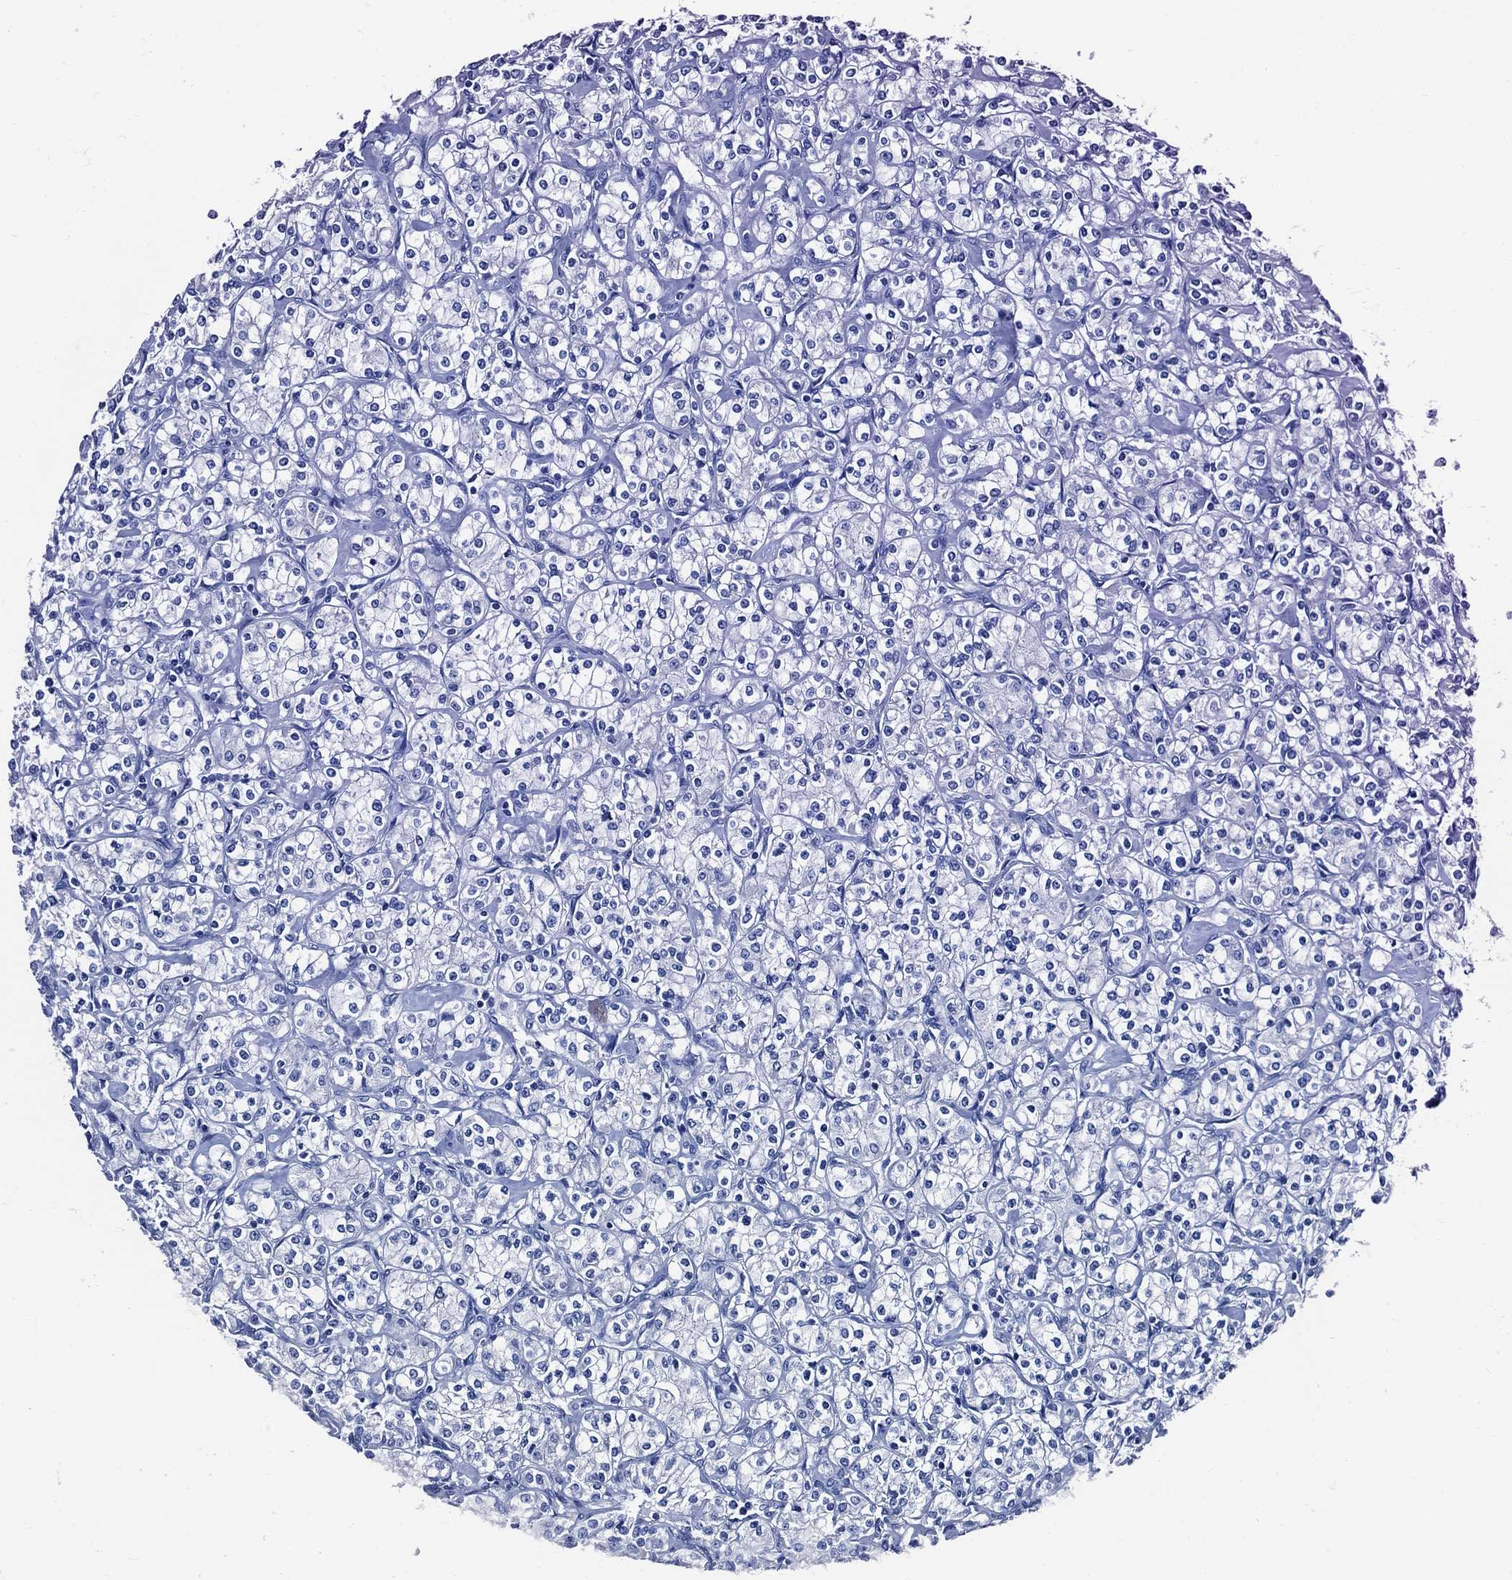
{"staining": {"intensity": "negative", "quantity": "none", "location": "none"}, "tissue": "renal cancer", "cell_type": "Tumor cells", "image_type": "cancer", "snomed": [{"axis": "morphology", "description": "Adenocarcinoma, NOS"}, {"axis": "topography", "description": "Kidney"}], "caption": "Histopathology image shows no protein expression in tumor cells of renal cancer (adenocarcinoma) tissue.", "gene": "GIP", "patient": {"sex": "male", "age": 77}}